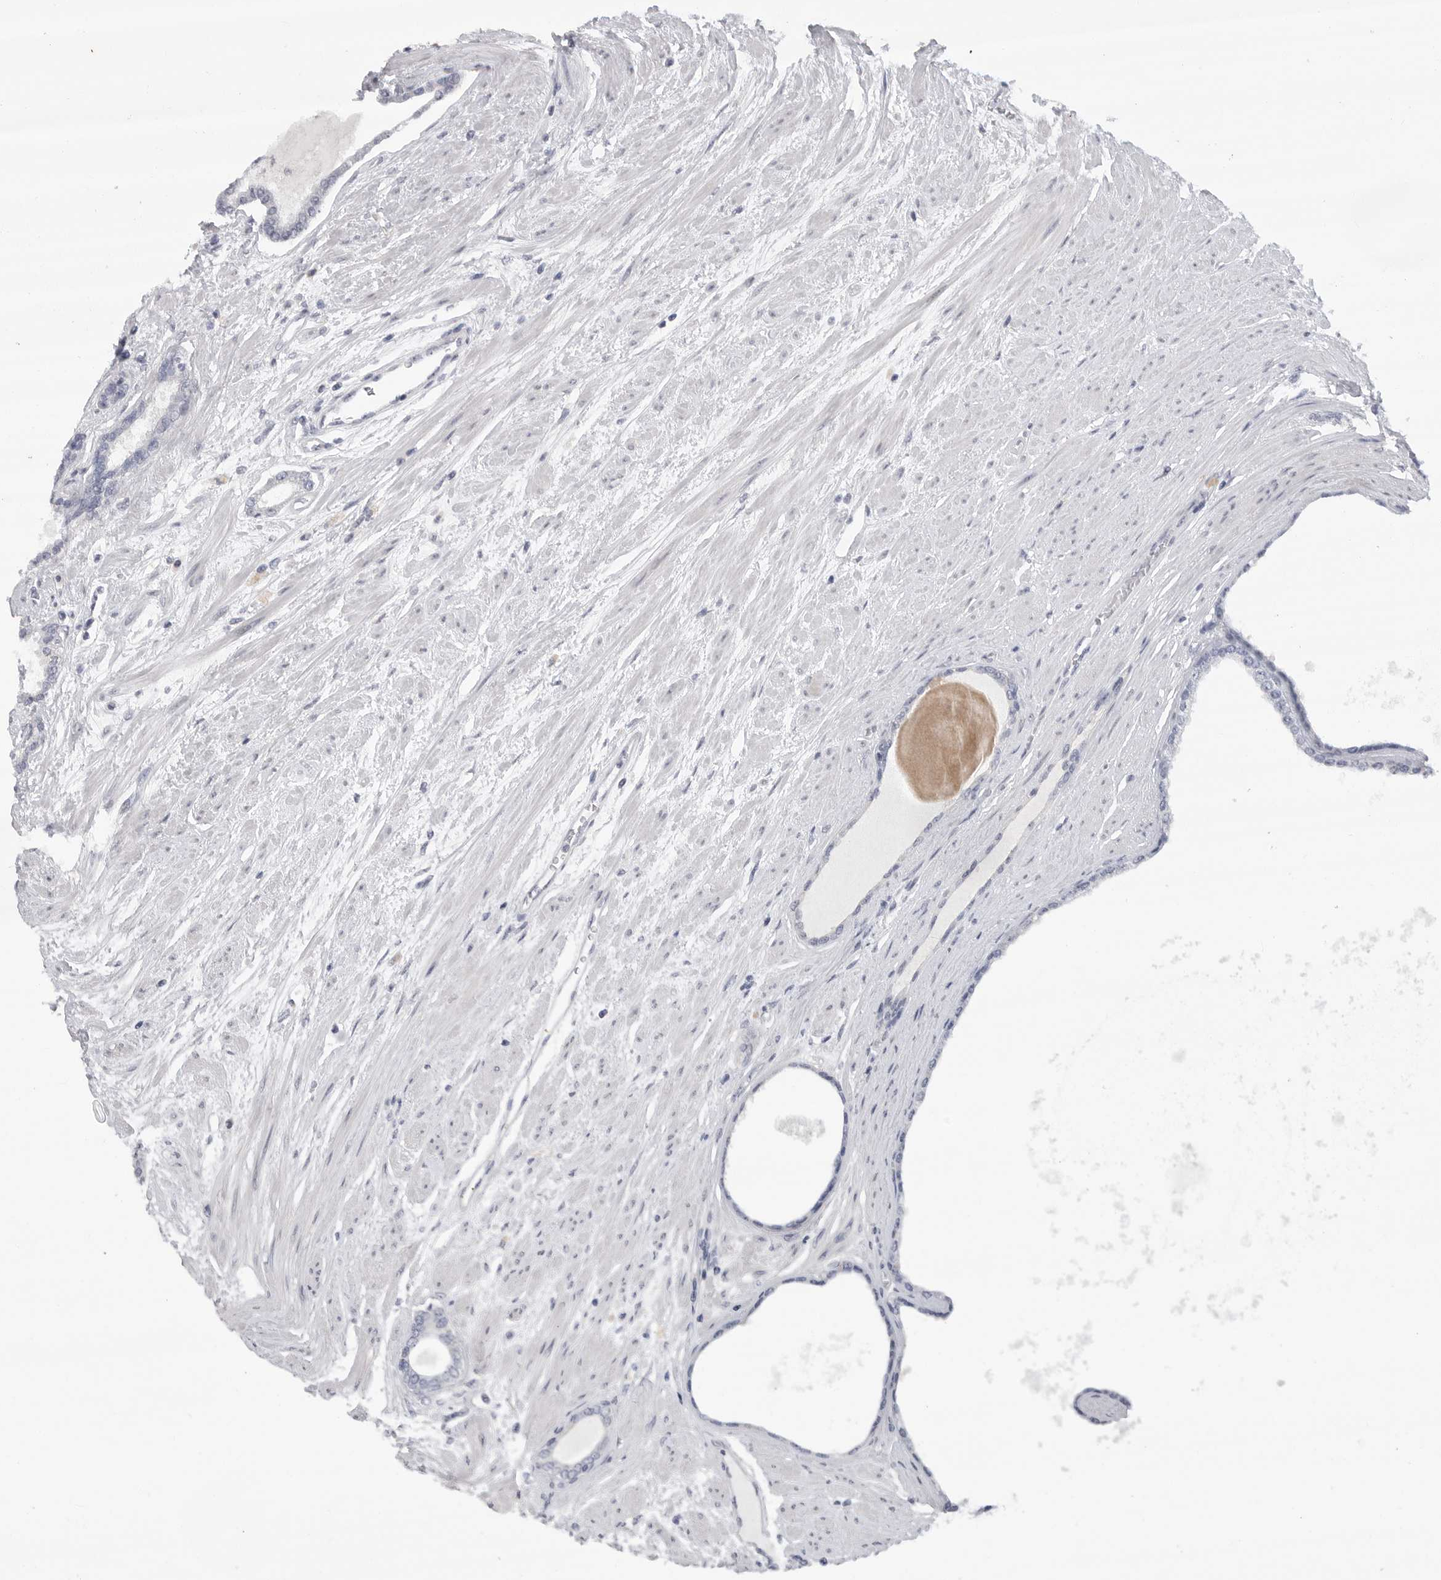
{"staining": {"intensity": "negative", "quantity": "none", "location": "none"}, "tissue": "prostate cancer", "cell_type": "Tumor cells", "image_type": "cancer", "snomed": [{"axis": "morphology", "description": "Adenocarcinoma, Low grade"}, {"axis": "topography", "description": "Prostate"}], "caption": "High power microscopy histopathology image of an IHC image of adenocarcinoma (low-grade) (prostate), revealing no significant positivity in tumor cells. (IHC, brightfield microscopy, high magnification).", "gene": "FBXO43", "patient": {"sex": "male", "age": 60}}